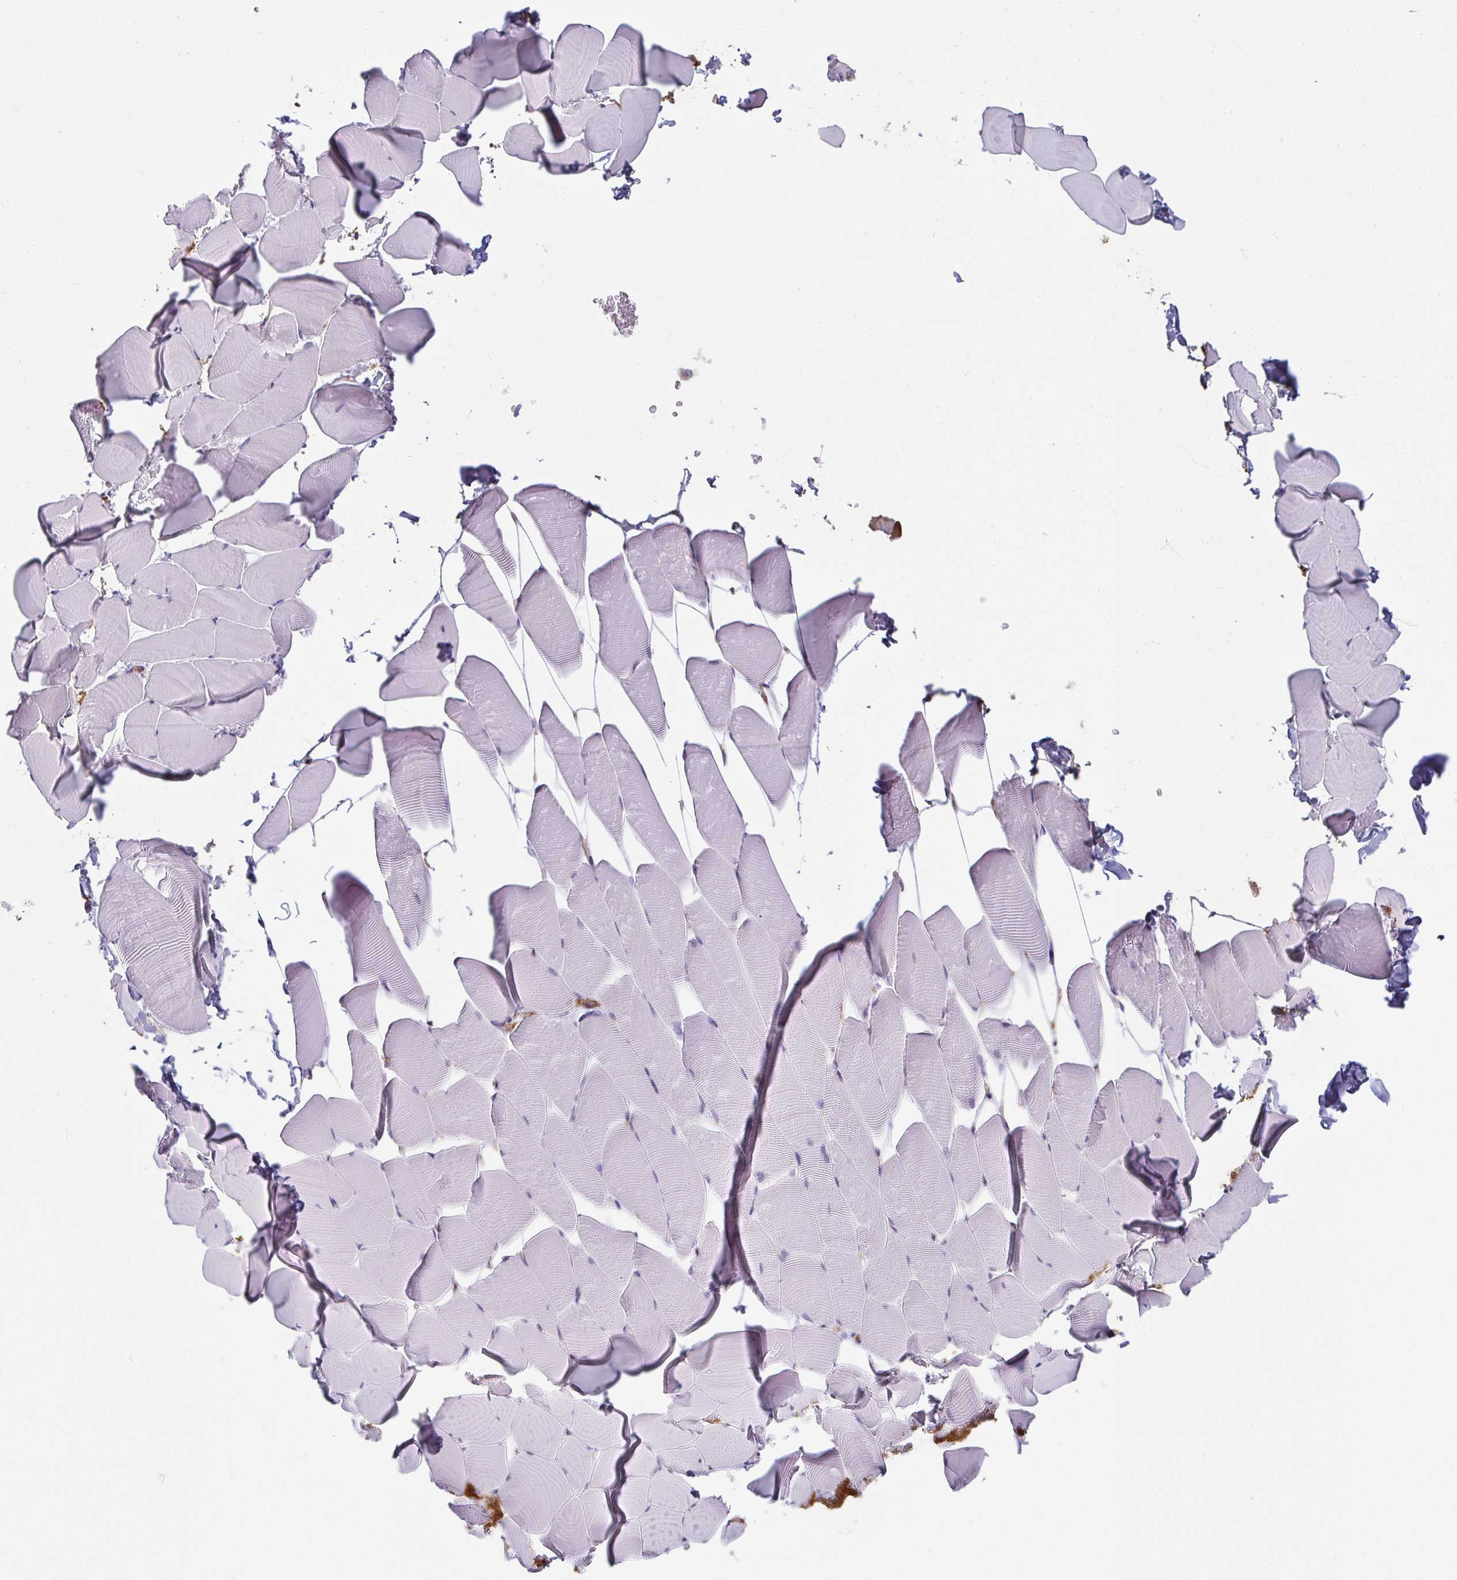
{"staining": {"intensity": "negative", "quantity": "none", "location": "none"}, "tissue": "skeletal muscle", "cell_type": "Myocytes", "image_type": "normal", "snomed": [{"axis": "morphology", "description": "Normal tissue, NOS"}, {"axis": "topography", "description": "Skeletal muscle"}], "caption": "High power microscopy histopathology image of an IHC micrograph of normal skeletal muscle, revealing no significant expression in myocytes. The staining is performed using DAB (3,3'-diaminobenzidine) brown chromogen with nuclei counter-stained in using hematoxylin.", "gene": "PDE2A", "patient": {"sex": "male", "age": 25}}